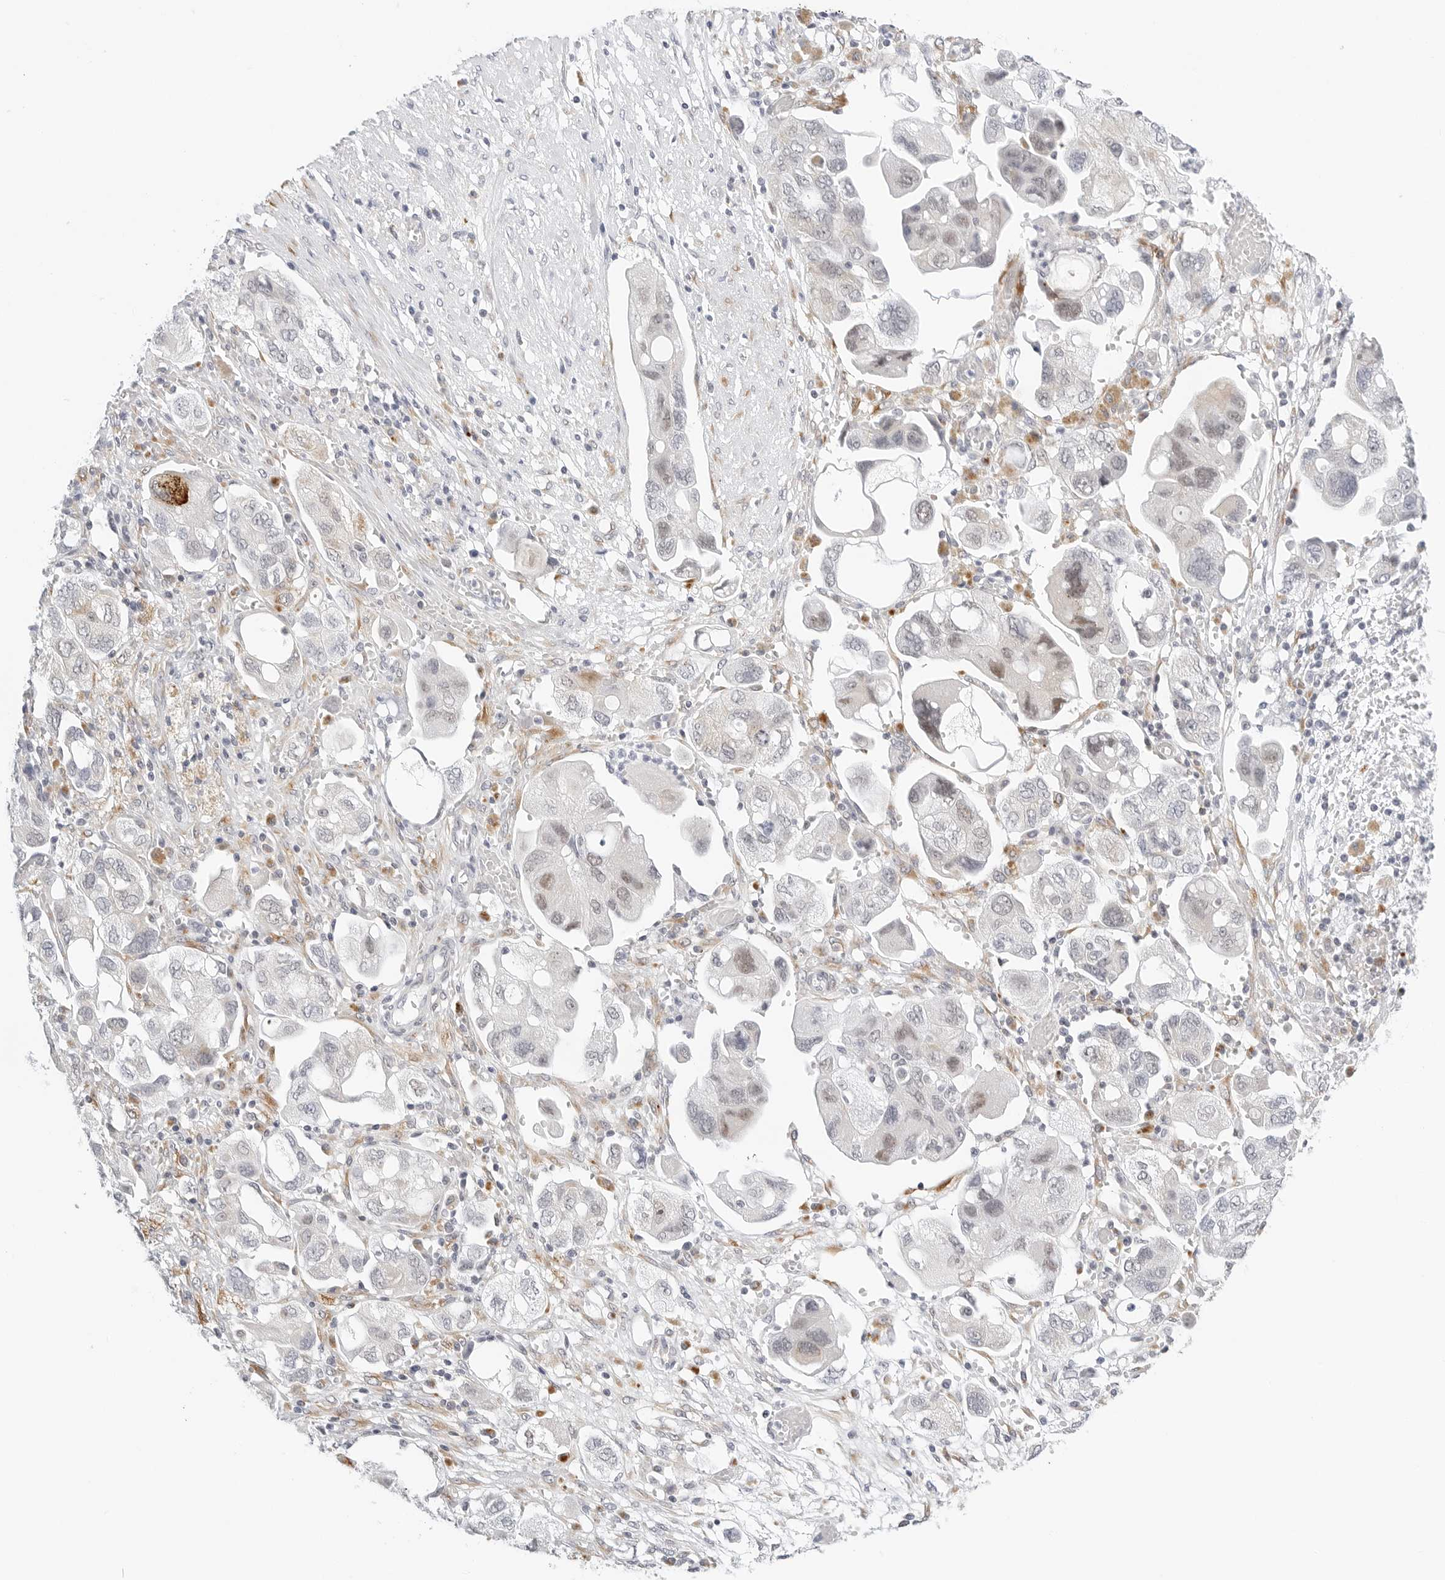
{"staining": {"intensity": "negative", "quantity": "none", "location": "none"}, "tissue": "ovarian cancer", "cell_type": "Tumor cells", "image_type": "cancer", "snomed": [{"axis": "morphology", "description": "Carcinoma, NOS"}, {"axis": "morphology", "description": "Cystadenocarcinoma, serous, NOS"}, {"axis": "topography", "description": "Ovary"}], "caption": "This is an immunohistochemistry (IHC) image of human serous cystadenocarcinoma (ovarian). There is no staining in tumor cells.", "gene": "TSEN2", "patient": {"sex": "female", "age": 69}}